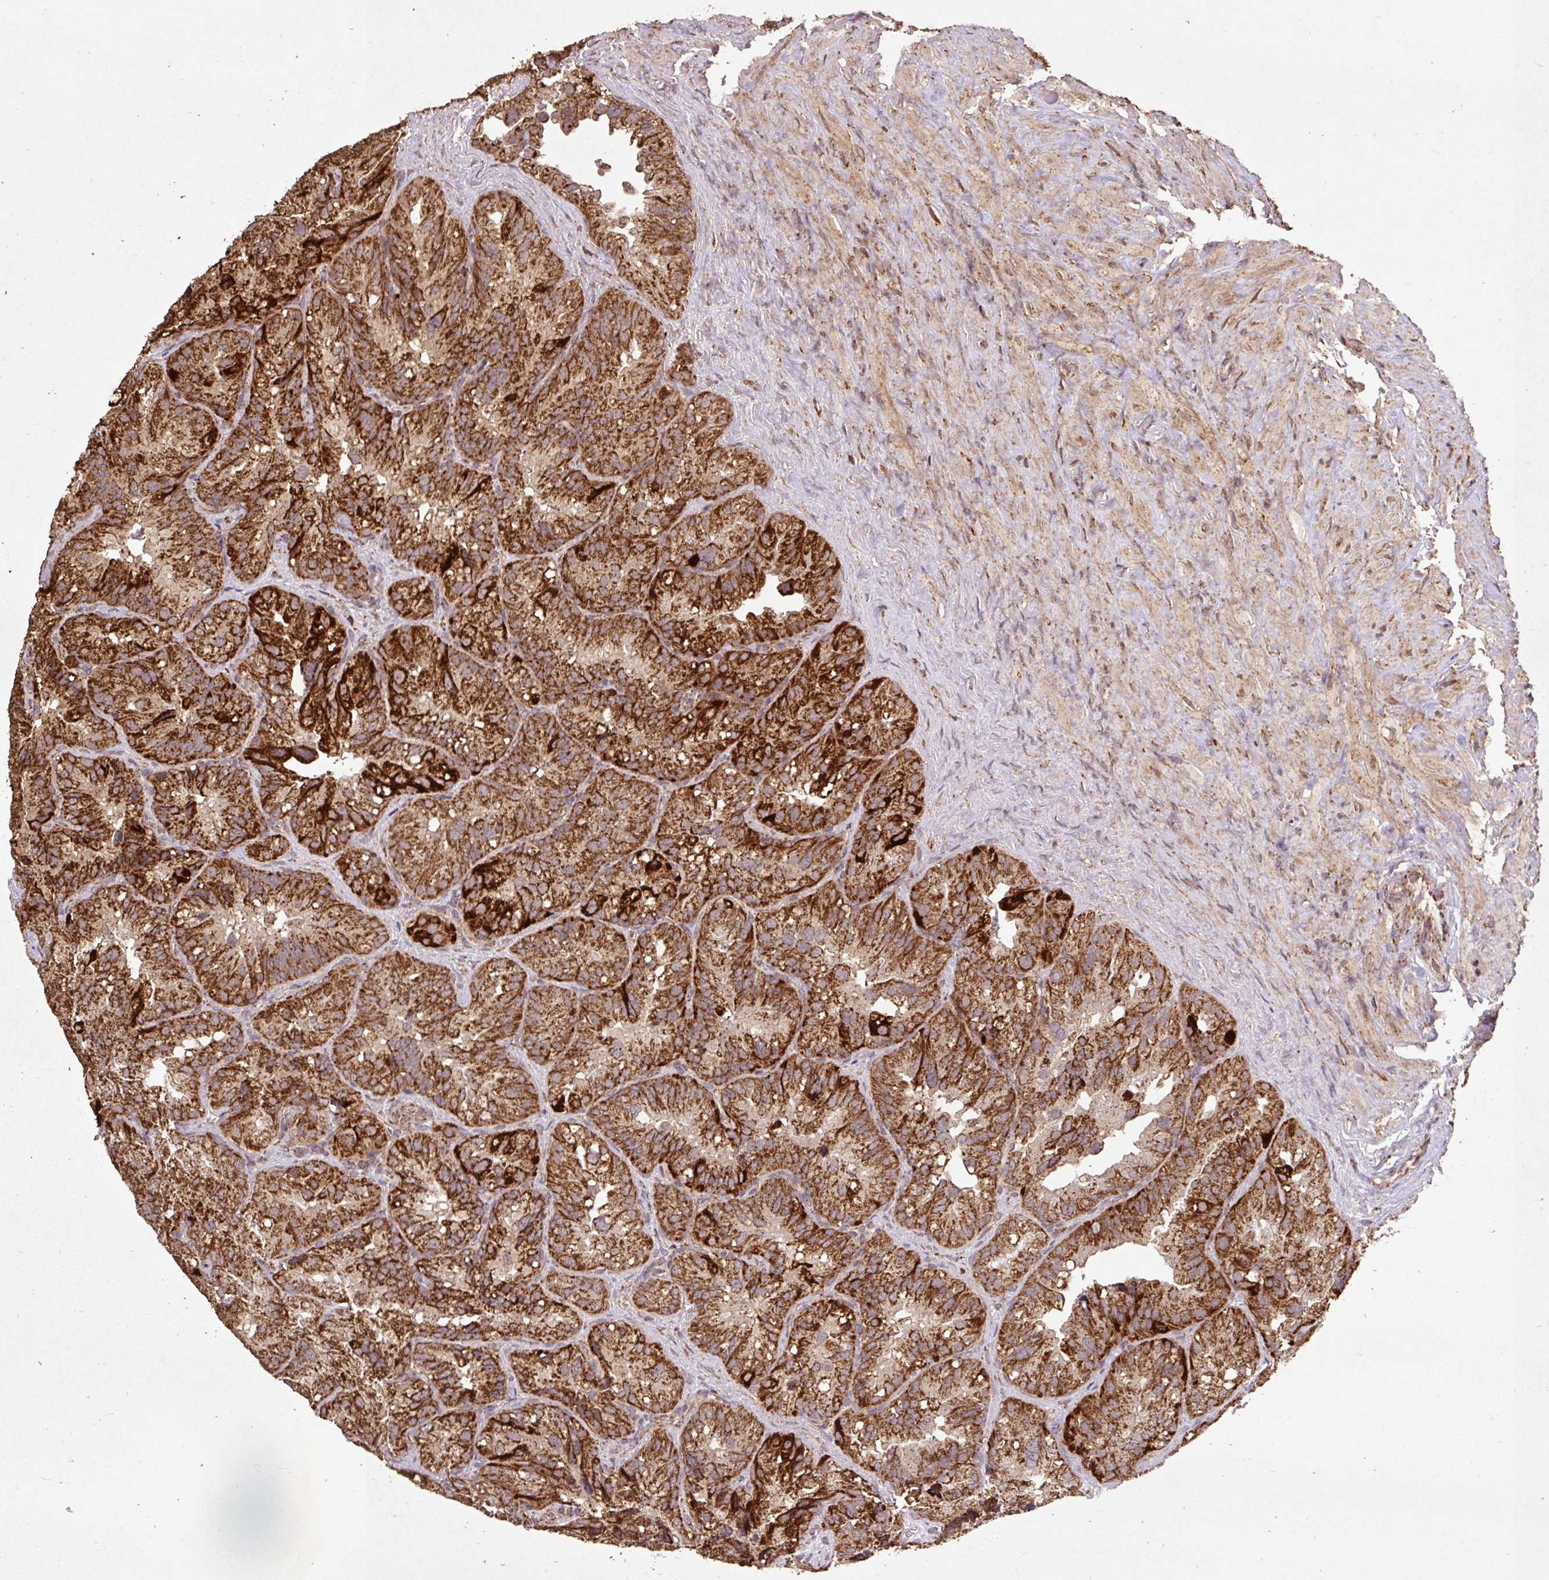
{"staining": {"intensity": "strong", "quantity": ">75%", "location": "cytoplasmic/membranous"}, "tissue": "seminal vesicle", "cell_type": "Glandular cells", "image_type": "normal", "snomed": [{"axis": "morphology", "description": "Normal tissue, NOS"}, {"axis": "topography", "description": "Seminal veicle"}], "caption": "Immunohistochemistry (IHC) image of benign seminal vesicle: seminal vesicle stained using immunohistochemistry (IHC) demonstrates high levels of strong protein expression localized specifically in the cytoplasmic/membranous of glandular cells, appearing as a cytoplasmic/membranous brown color.", "gene": "ATP5F1A", "patient": {"sex": "male", "age": 69}}